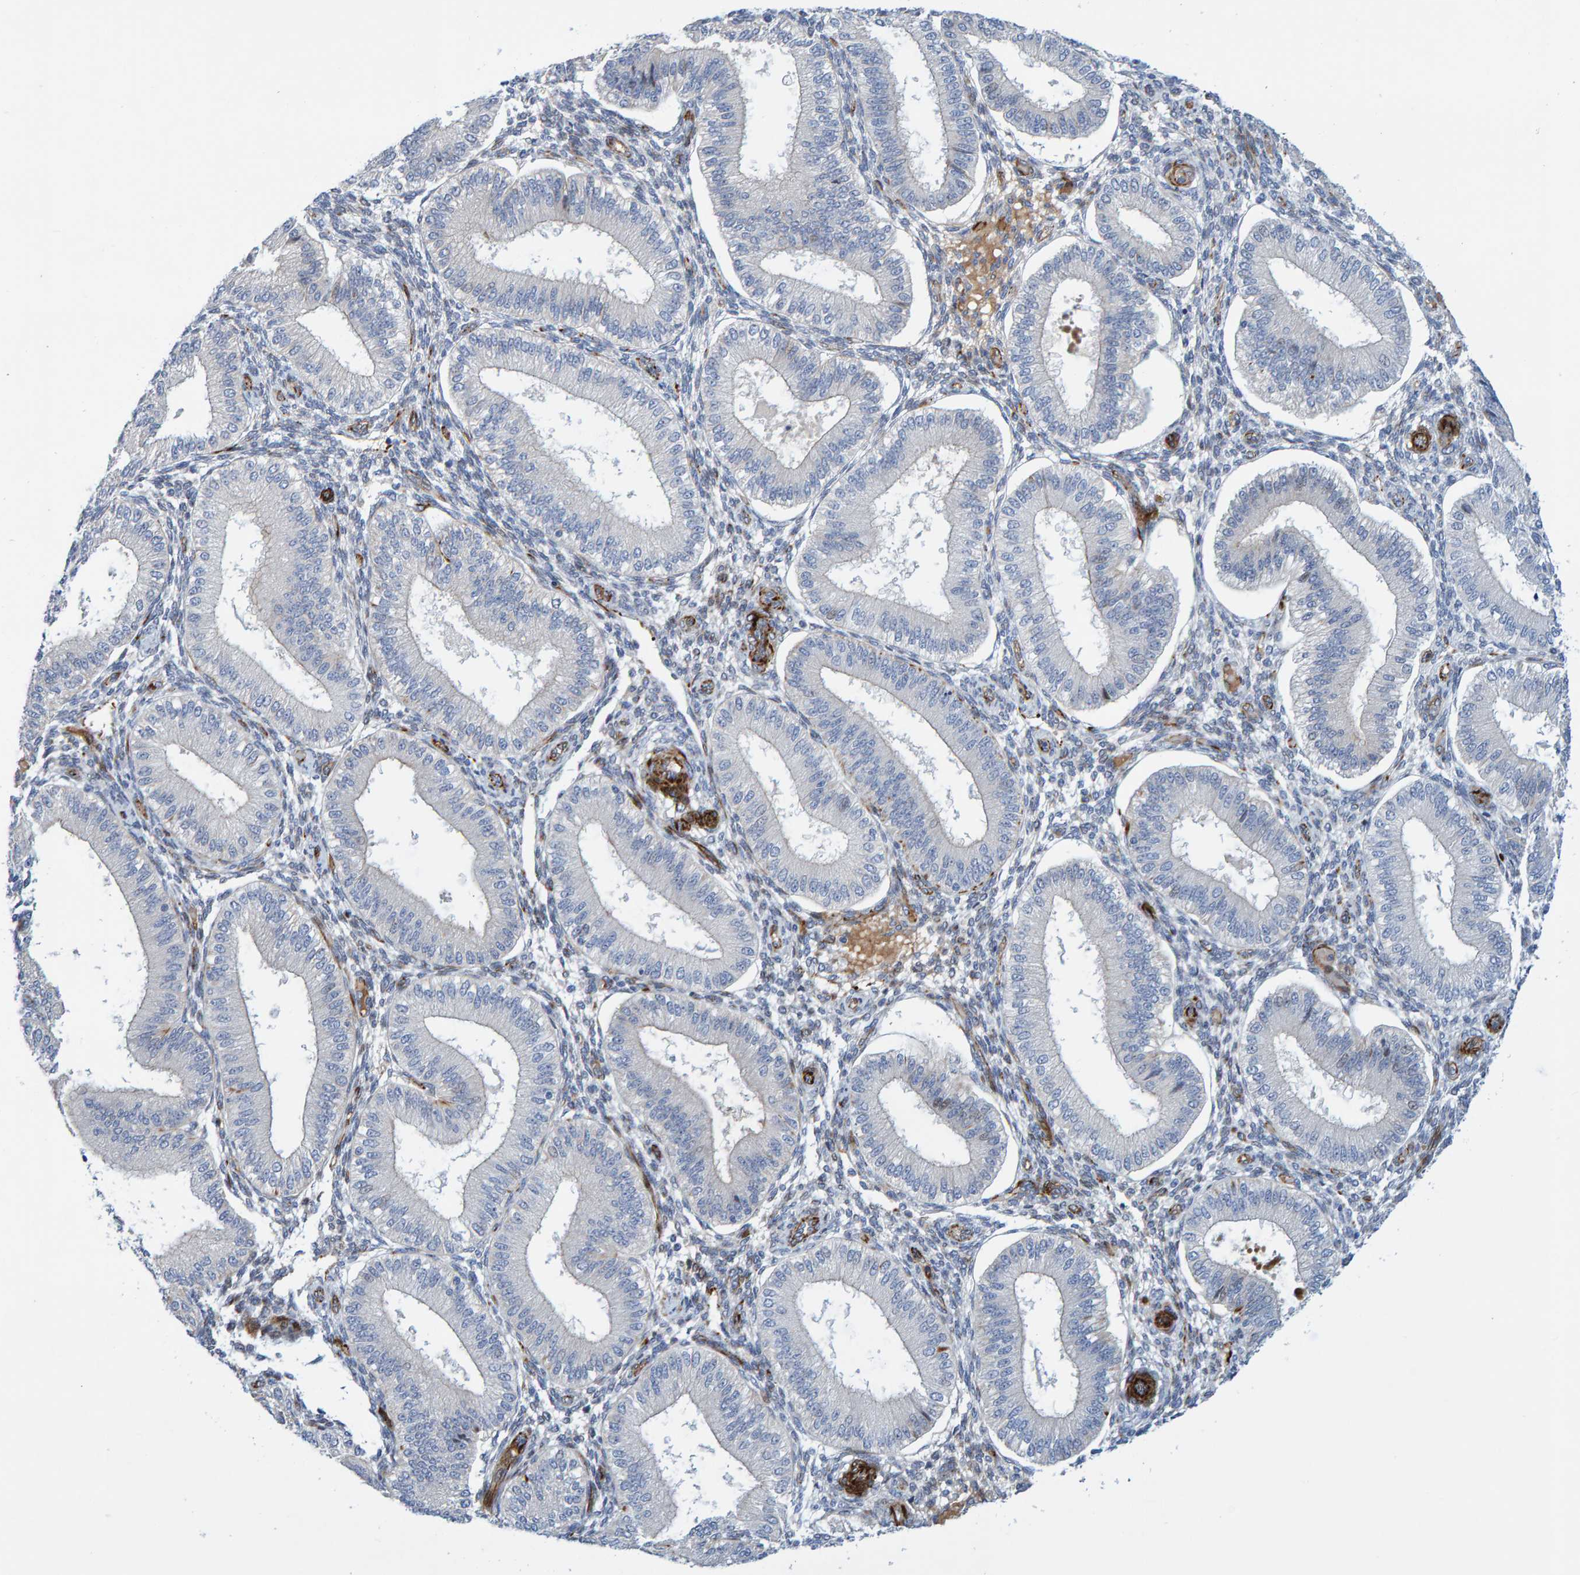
{"staining": {"intensity": "negative", "quantity": "none", "location": "none"}, "tissue": "endometrium", "cell_type": "Cells in endometrial stroma", "image_type": "normal", "snomed": [{"axis": "morphology", "description": "Normal tissue, NOS"}, {"axis": "topography", "description": "Endometrium"}], "caption": "DAB immunohistochemical staining of normal endometrium exhibits no significant staining in cells in endometrial stroma. Brightfield microscopy of immunohistochemistry stained with DAB (brown) and hematoxylin (blue), captured at high magnification.", "gene": "POLG2", "patient": {"sex": "female", "age": 39}}